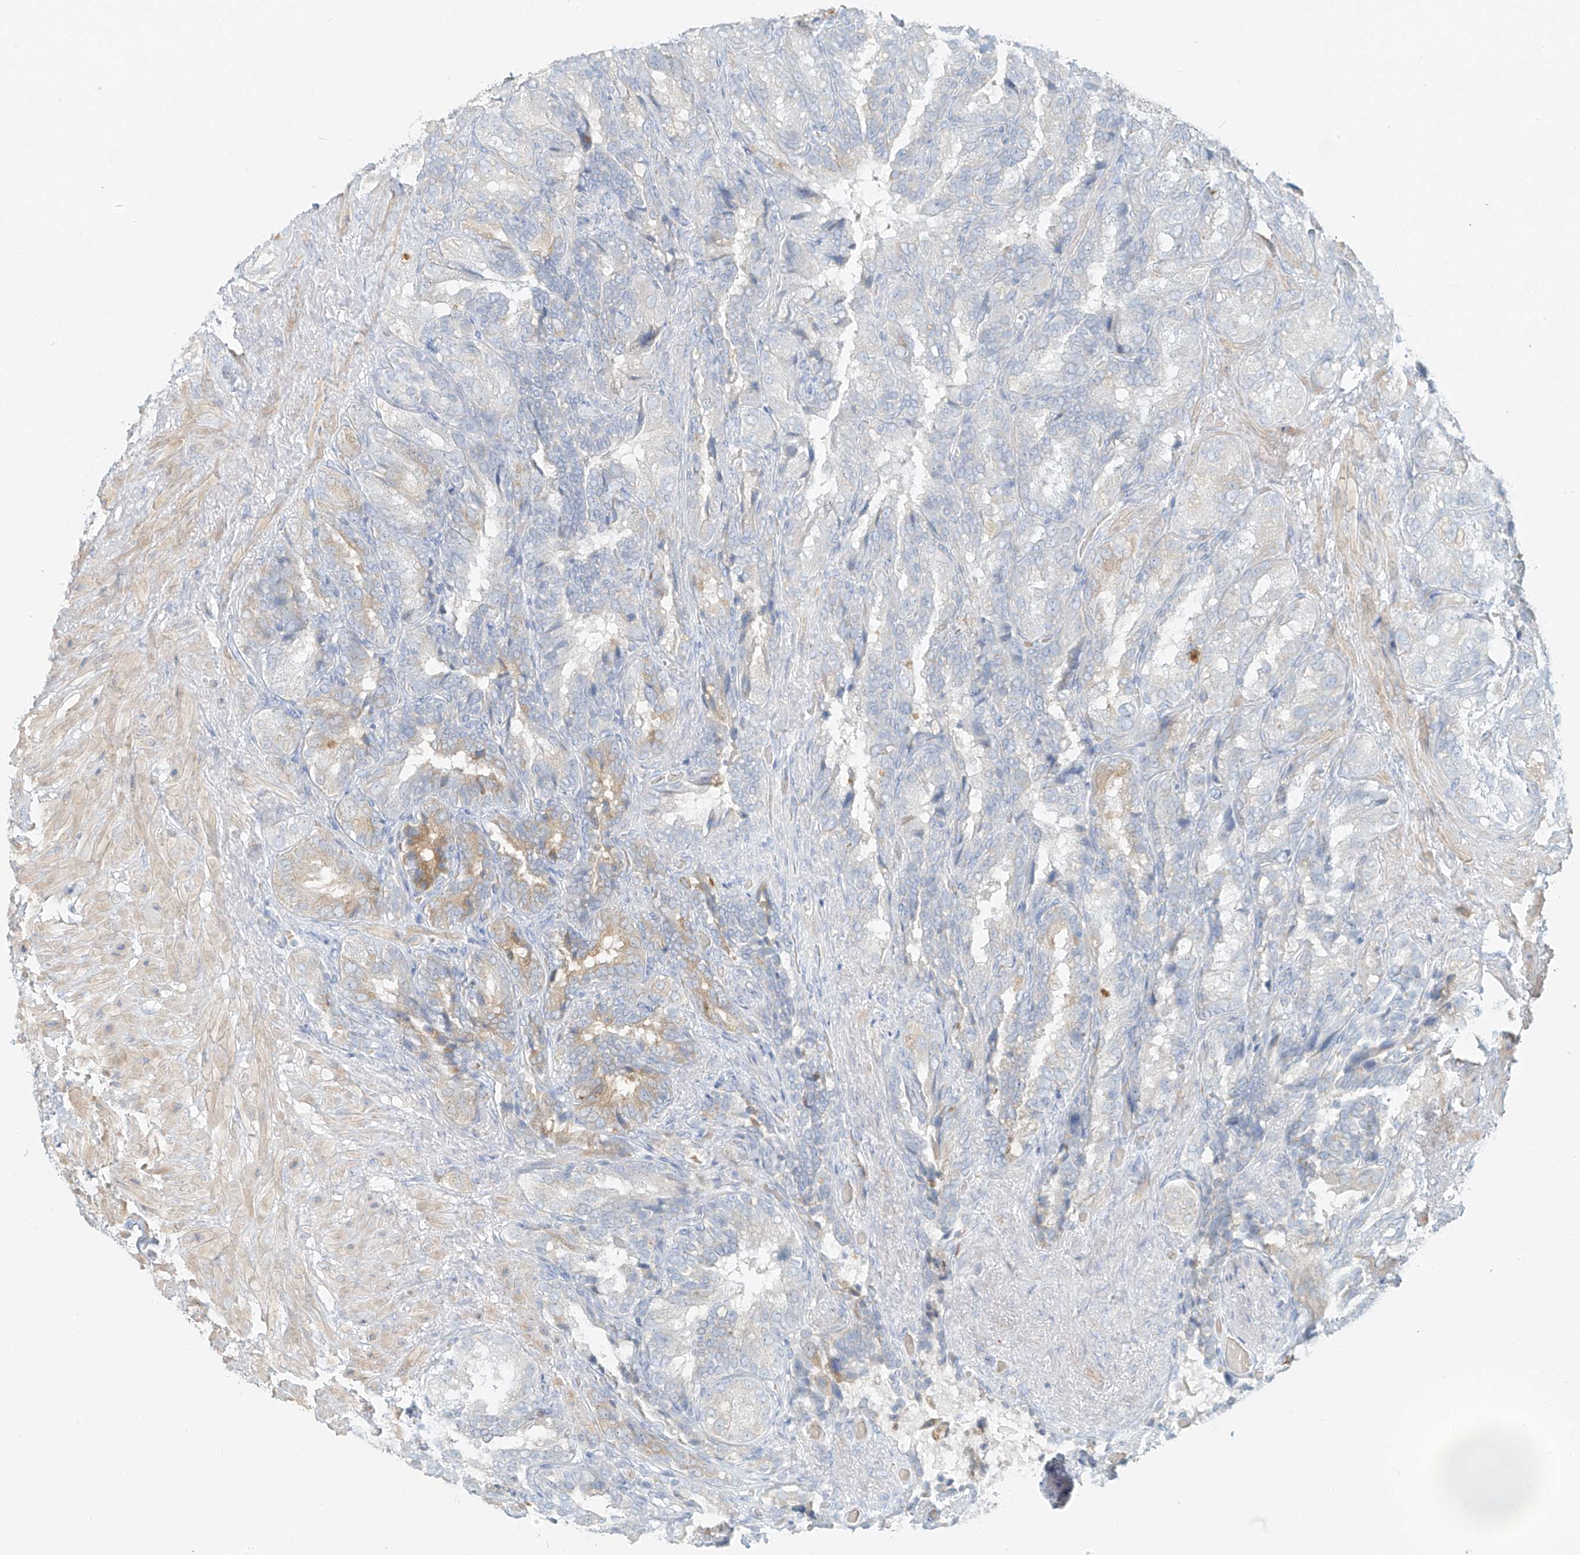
{"staining": {"intensity": "weak", "quantity": "<25%", "location": "cytoplasmic/membranous"}, "tissue": "seminal vesicle", "cell_type": "Glandular cells", "image_type": "normal", "snomed": [{"axis": "morphology", "description": "Normal tissue, NOS"}, {"axis": "topography", "description": "Seminal veicle"}, {"axis": "topography", "description": "Peripheral nerve tissue"}], "caption": "An immunohistochemistry histopathology image of benign seminal vesicle is shown. There is no staining in glandular cells of seminal vesicle. (DAB (3,3'-diaminobenzidine) immunohistochemistry (IHC) visualized using brightfield microscopy, high magnification).", "gene": "PGC", "patient": {"sex": "male", "age": 63}}